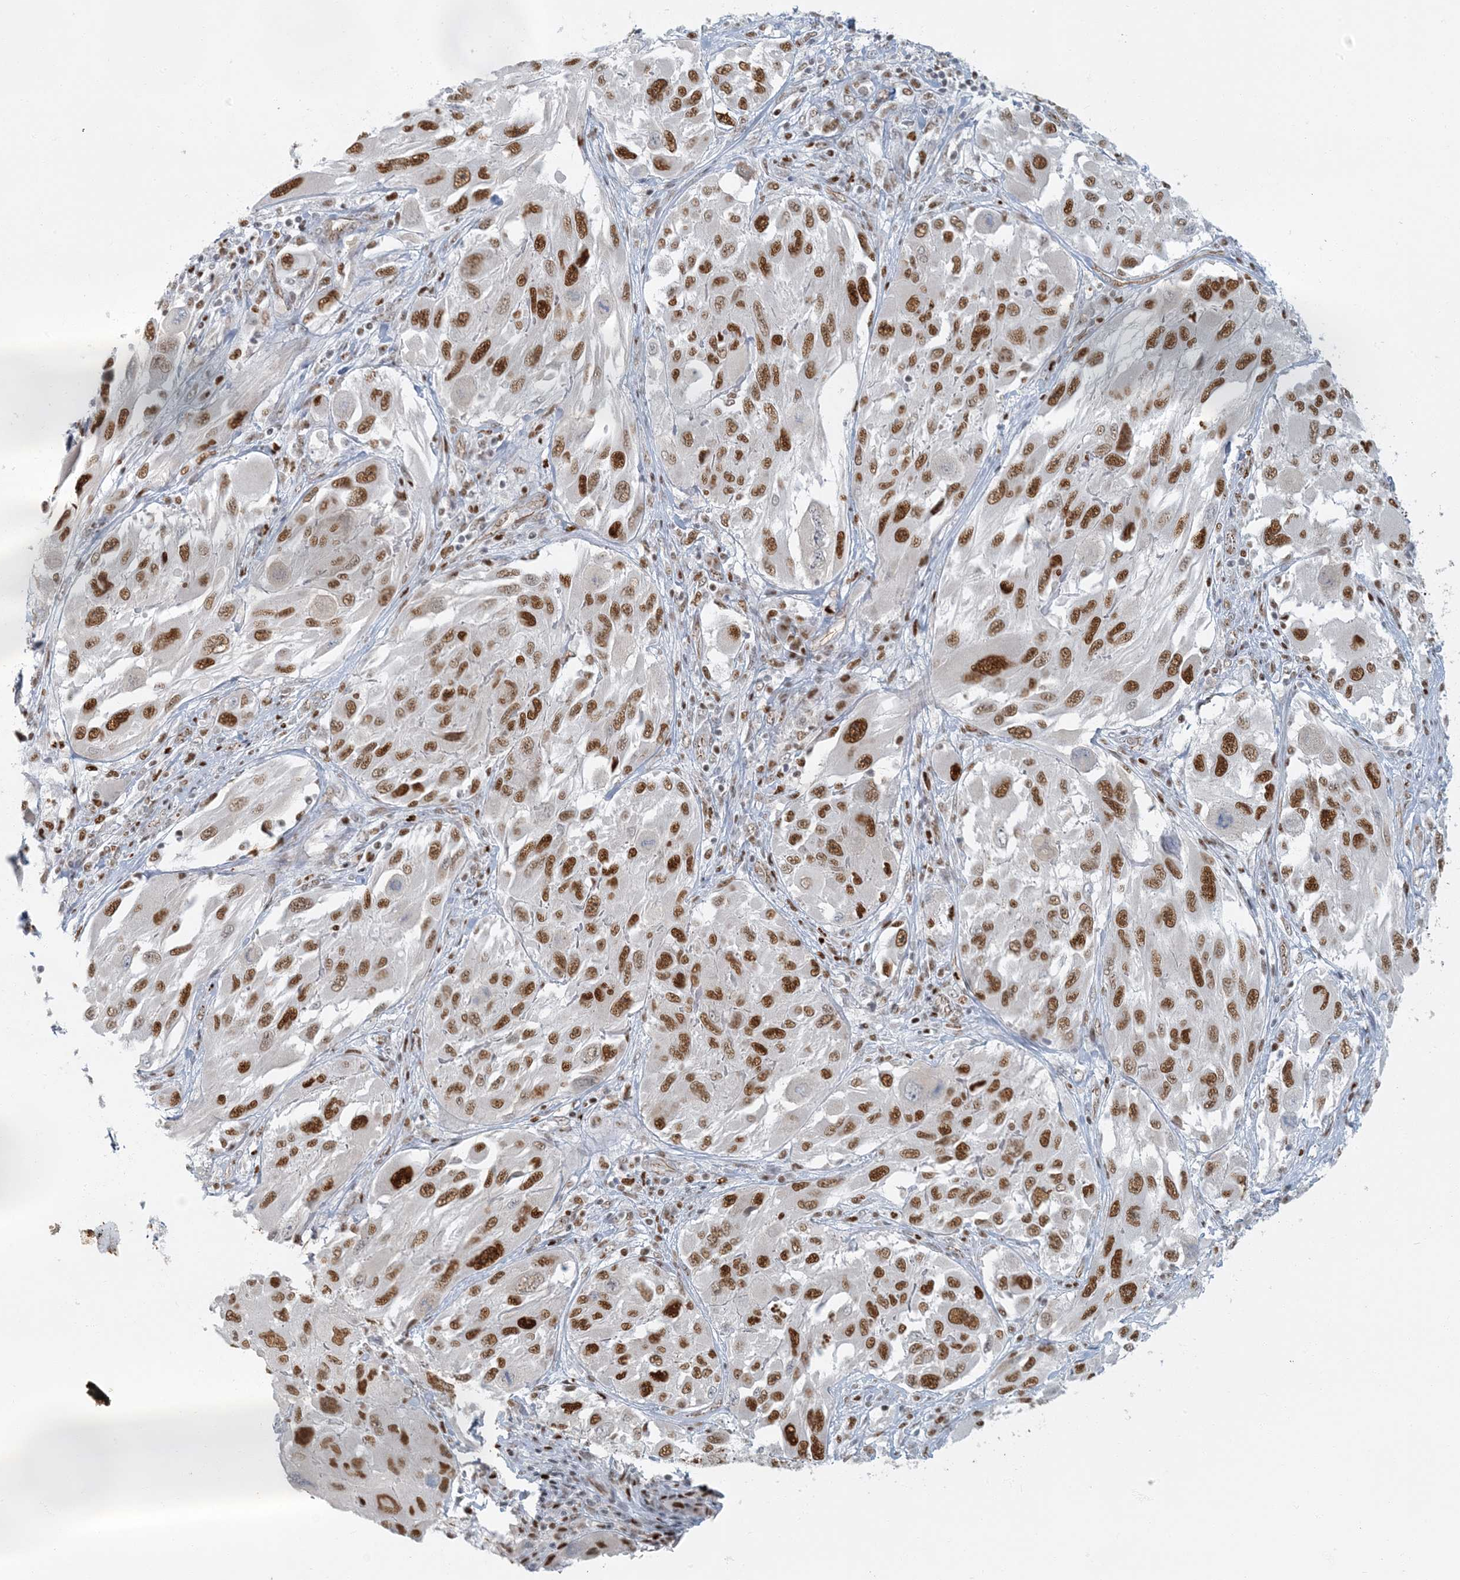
{"staining": {"intensity": "moderate", "quantity": ">75%", "location": "nuclear"}, "tissue": "melanoma", "cell_type": "Tumor cells", "image_type": "cancer", "snomed": [{"axis": "morphology", "description": "Malignant melanoma, NOS"}, {"axis": "topography", "description": "Skin"}], "caption": "Moderate nuclear protein expression is present in about >75% of tumor cells in melanoma.", "gene": "AK9", "patient": {"sex": "female", "age": 91}}